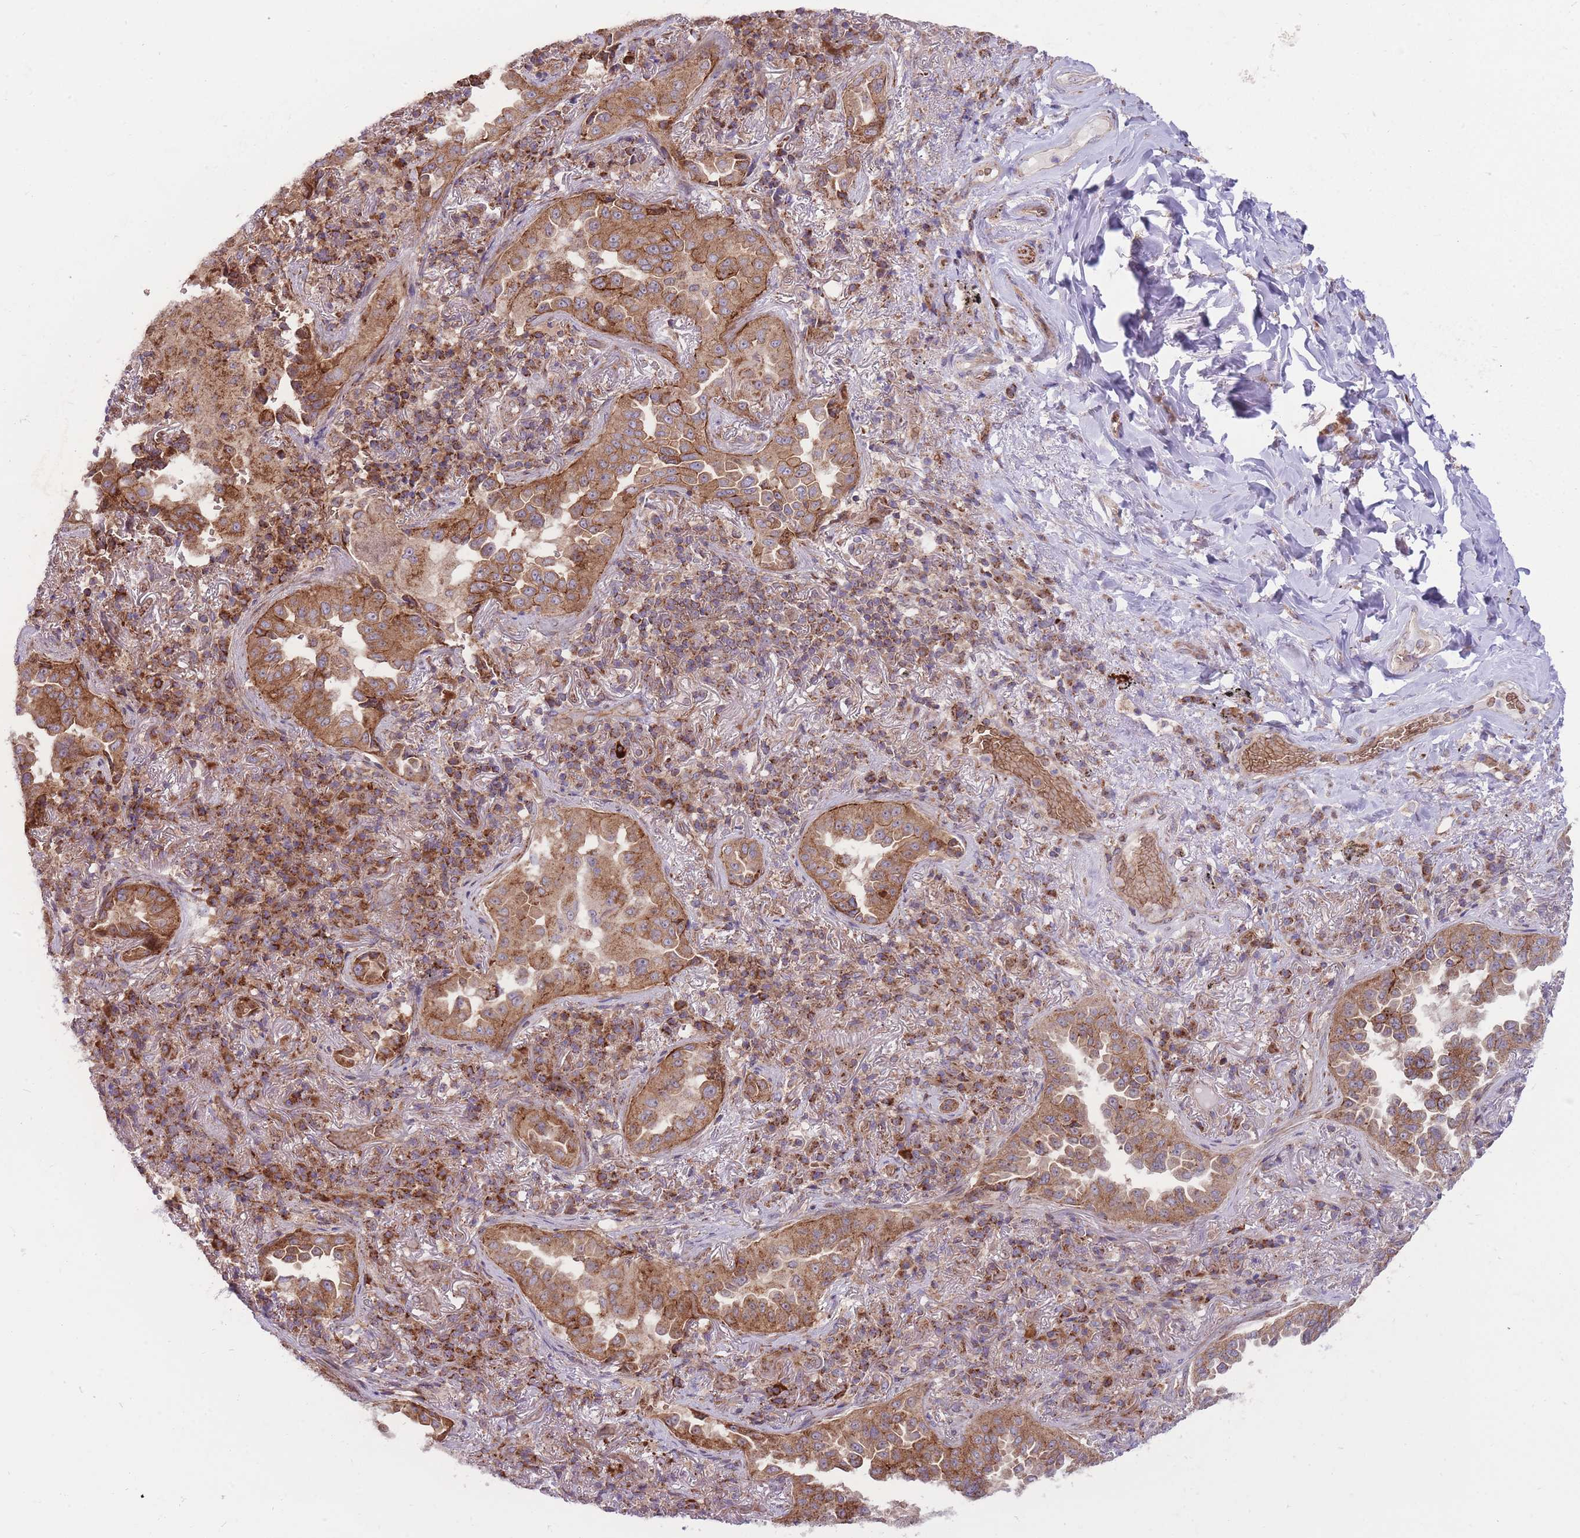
{"staining": {"intensity": "moderate", "quantity": ">75%", "location": "cytoplasmic/membranous"}, "tissue": "lung cancer", "cell_type": "Tumor cells", "image_type": "cancer", "snomed": [{"axis": "morphology", "description": "Adenocarcinoma, NOS"}, {"axis": "topography", "description": "Lung"}], "caption": "This histopathology image exhibits lung cancer stained with IHC to label a protein in brown. The cytoplasmic/membranous of tumor cells show moderate positivity for the protein. Nuclei are counter-stained blue.", "gene": "ANKRD10", "patient": {"sex": "female", "age": 69}}